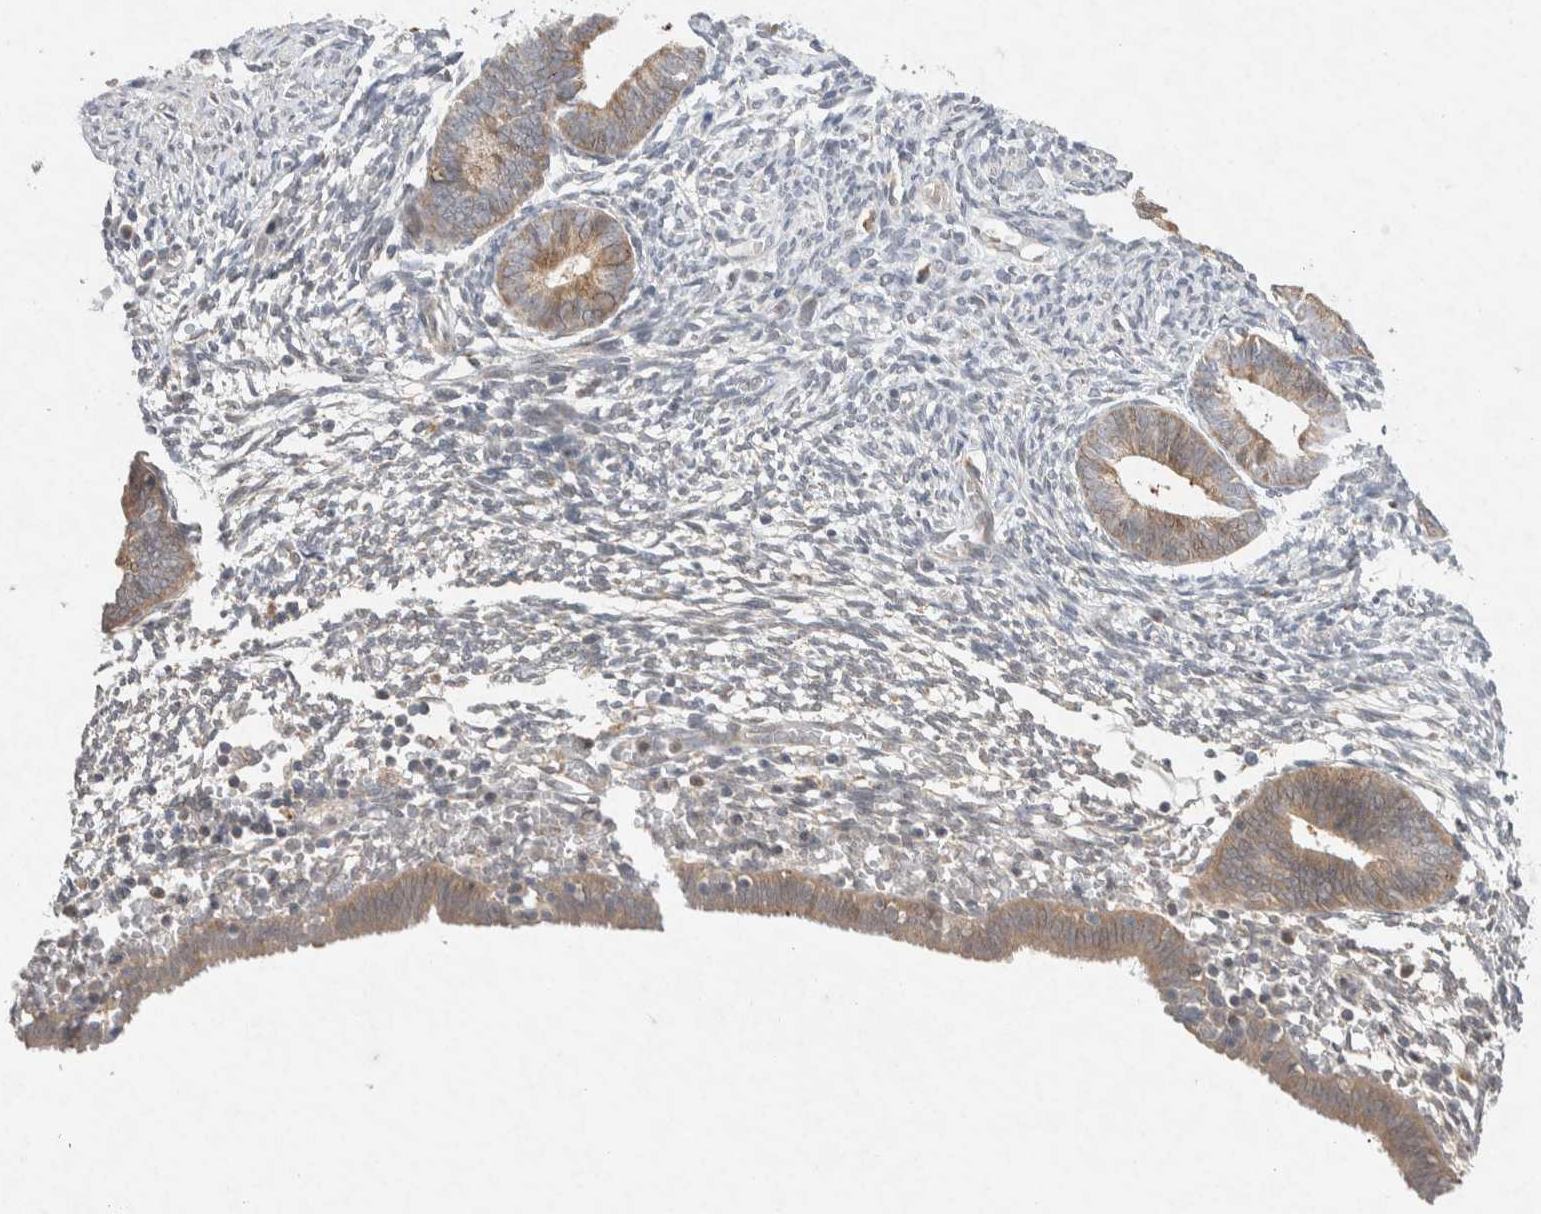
{"staining": {"intensity": "weak", "quantity": "<25%", "location": "cytoplasmic/membranous"}, "tissue": "endometrium", "cell_type": "Cells in endometrial stroma", "image_type": "normal", "snomed": [{"axis": "morphology", "description": "Normal tissue, NOS"}, {"axis": "morphology", "description": "Atrophy, NOS"}, {"axis": "topography", "description": "Uterus"}, {"axis": "topography", "description": "Endometrium"}], "caption": "Immunohistochemical staining of unremarkable human endometrium displays no significant expression in cells in endometrial stroma.", "gene": "CMTM4", "patient": {"sex": "female", "age": 68}}